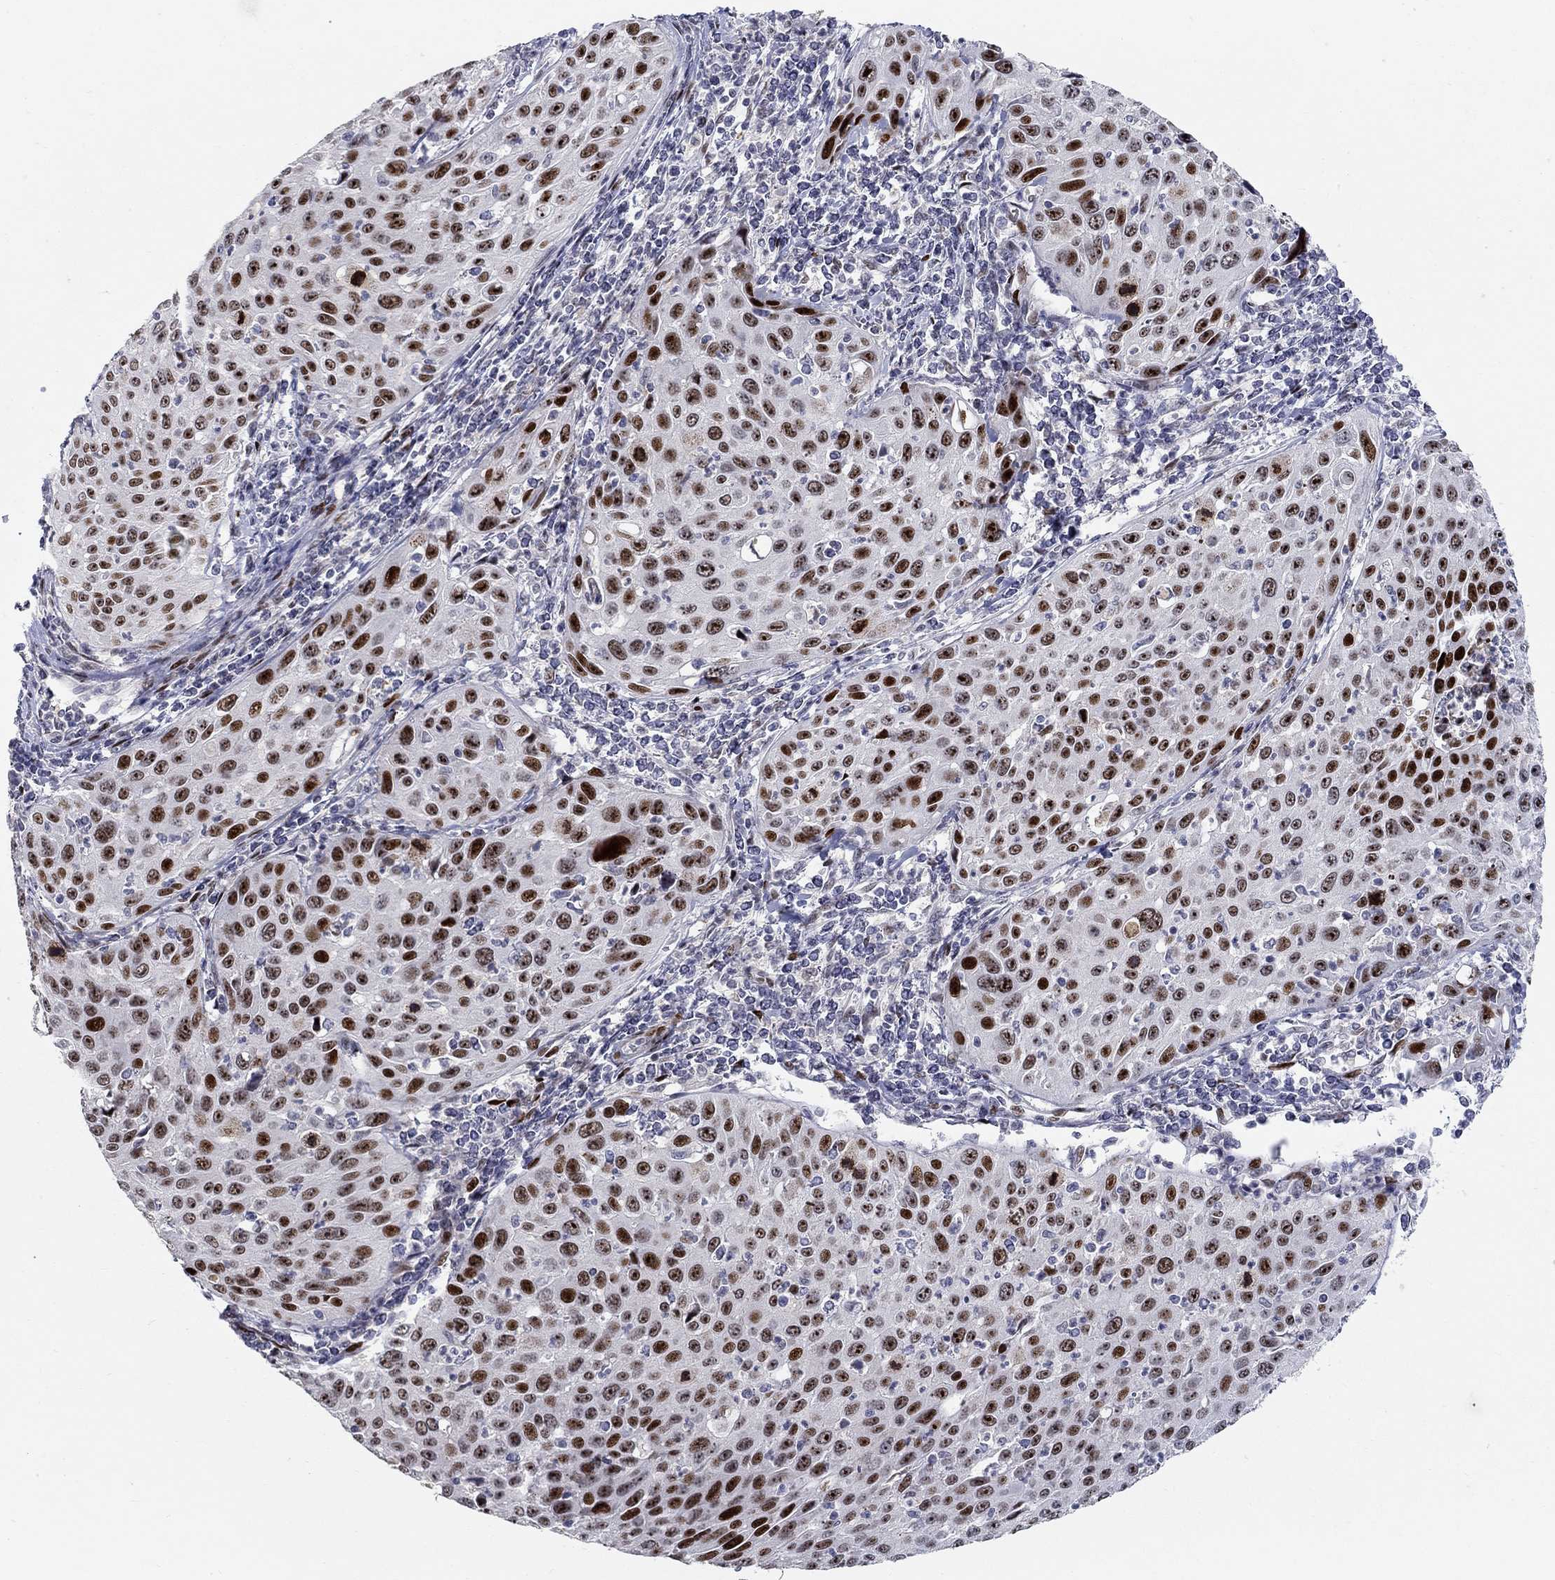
{"staining": {"intensity": "strong", "quantity": ">75%", "location": "nuclear"}, "tissue": "cervical cancer", "cell_type": "Tumor cells", "image_type": "cancer", "snomed": [{"axis": "morphology", "description": "Squamous cell carcinoma, NOS"}, {"axis": "topography", "description": "Cervix"}], "caption": "Immunohistochemistry (DAB (3,3'-diaminobenzidine)) staining of human cervical cancer (squamous cell carcinoma) exhibits strong nuclear protein staining in approximately >75% of tumor cells. (DAB (3,3'-diaminobenzidine) = brown stain, brightfield microscopy at high magnification).", "gene": "RAPGEF5", "patient": {"sex": "female", "age": 26}}